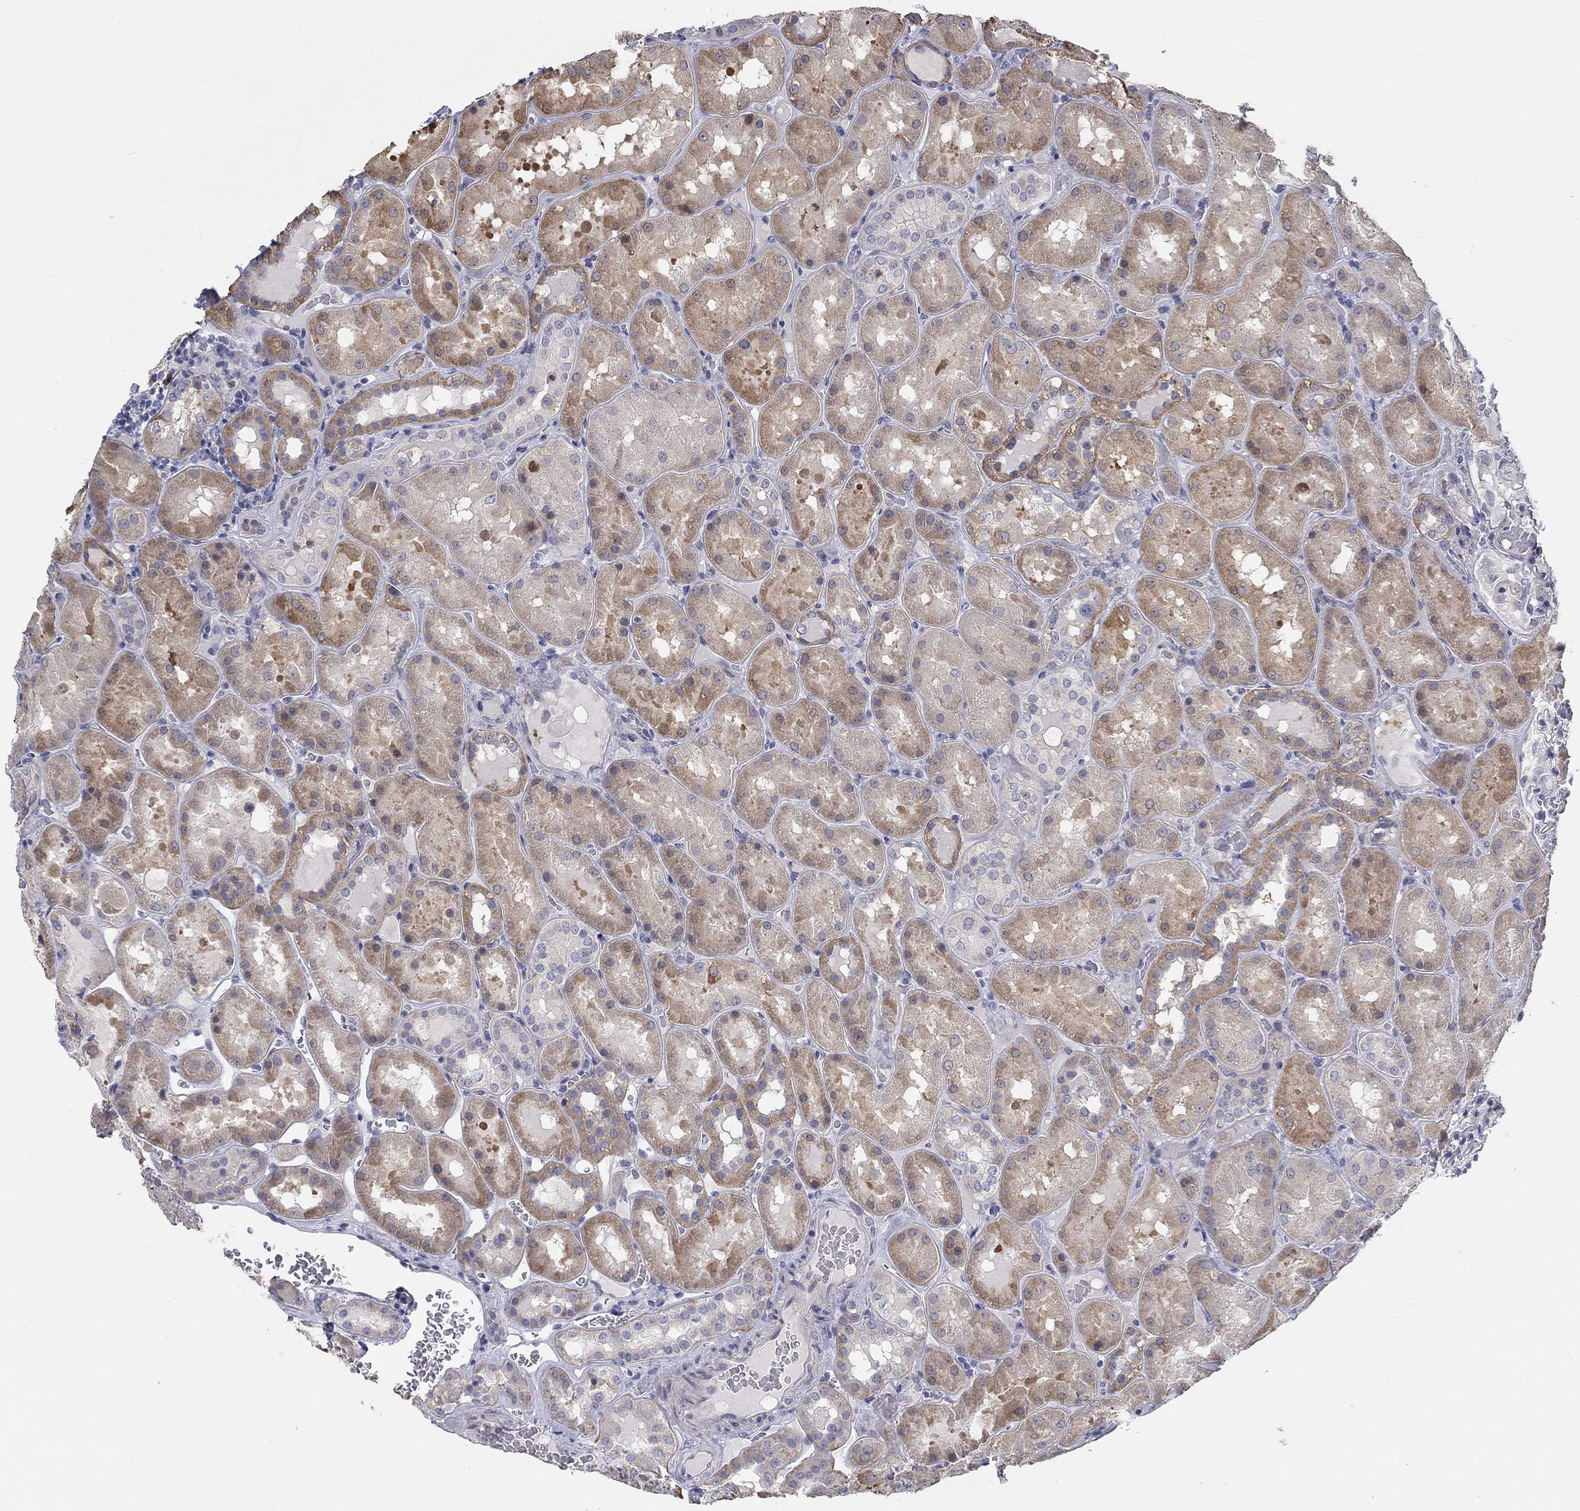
{"staining": {"intensity": "negative", "quantity": "none", "location": "none"}, "tissue": "kidney", "cell_type": "Cells in glomeruli", "image_type": "normal", "snomed": [{"axis": "morphology", "description": "Normal tissue, NOS"}, {"axis": "topography", "description": "Kidney"}], "caption": "The histopathology image exhibits no significant positivity in cells in glomeruli of kidney. (DAB (3,3'-diaminobenzidine) immunohistochemistry (IHC) with hematoxylin counter stain).", "gene": "PRC1", "patient": {"sex": "male", "age": 73}}